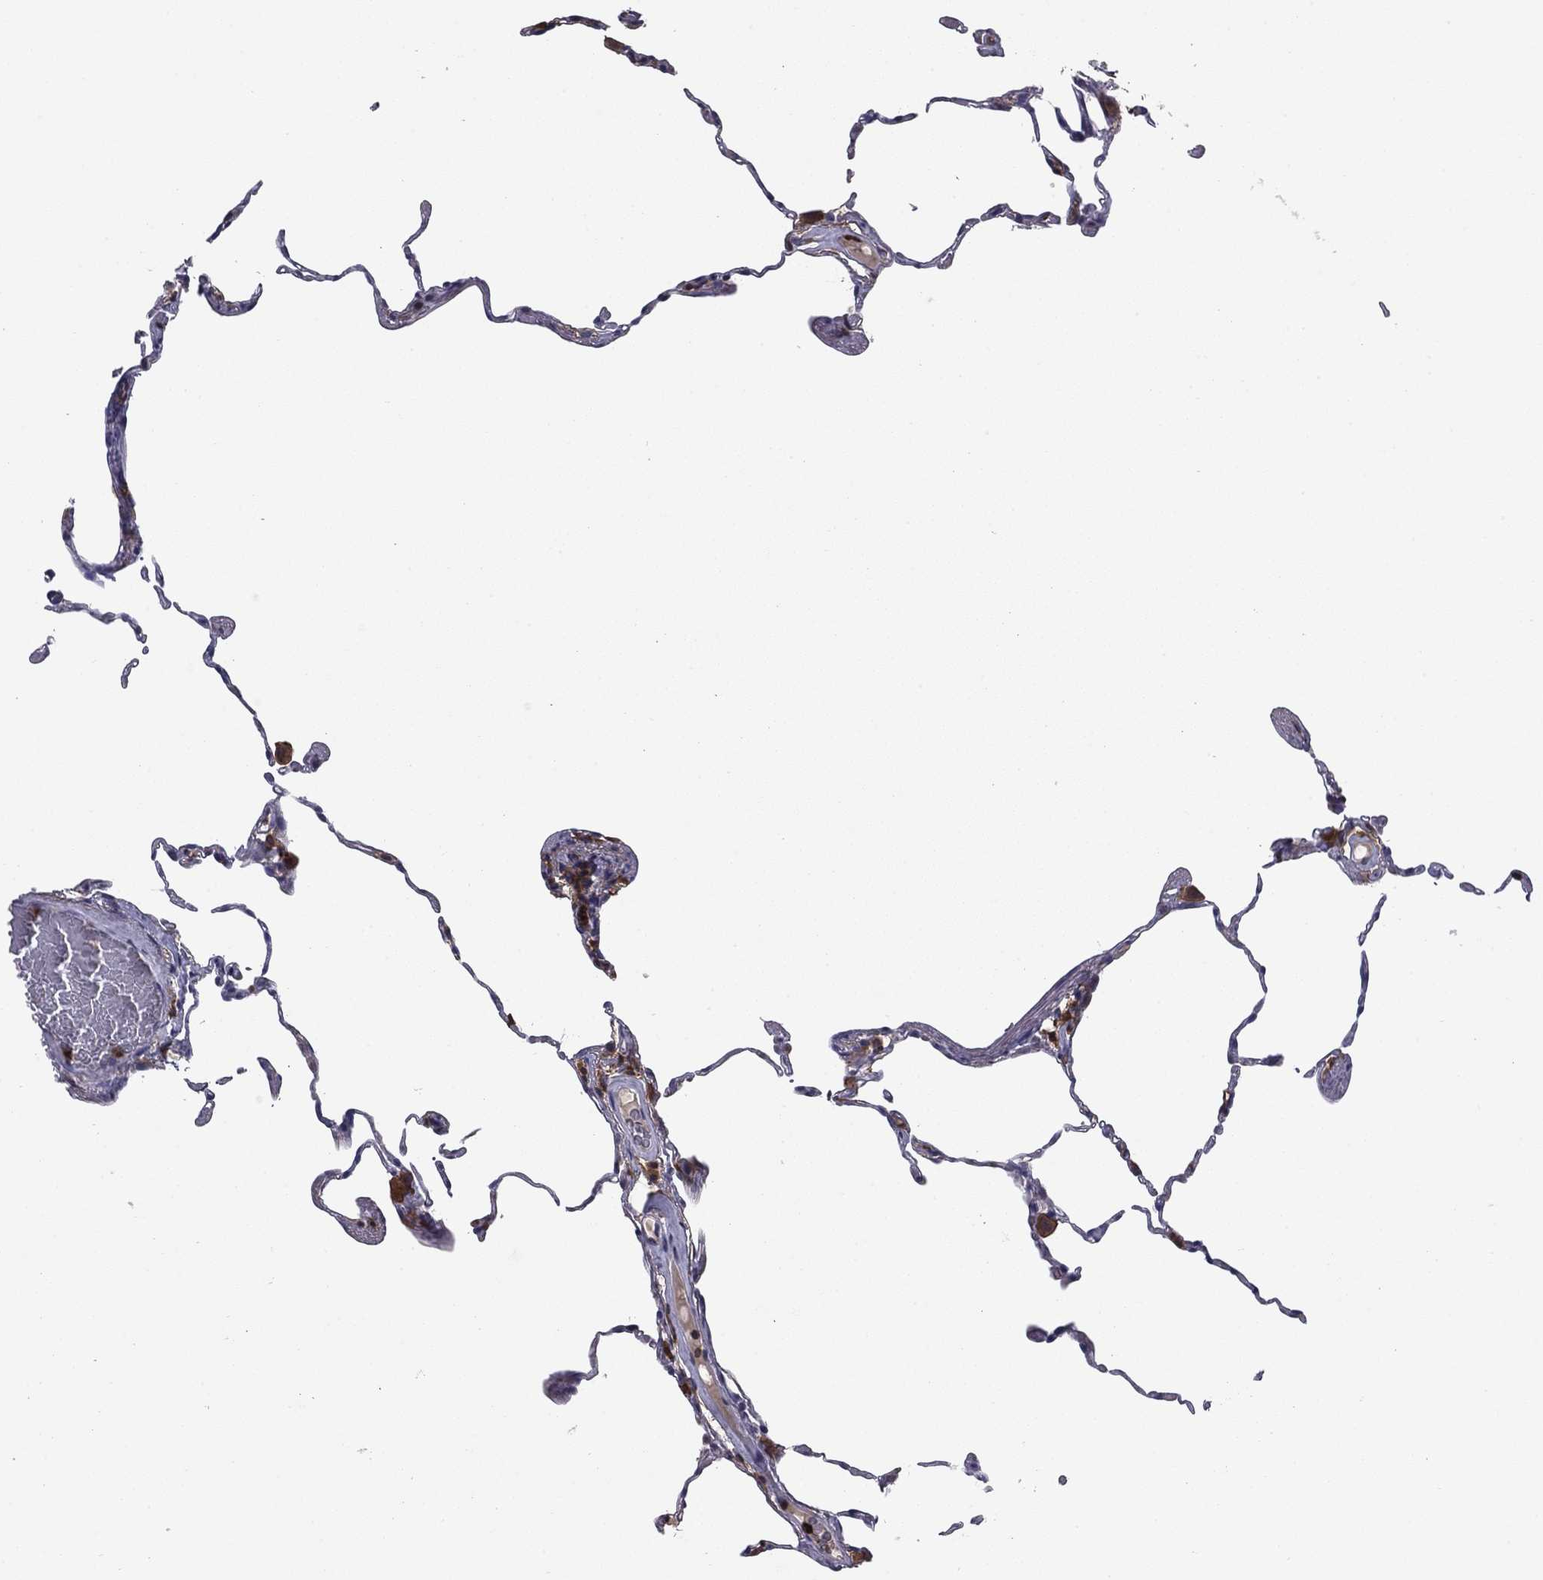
{"staining": {"intensity": "negative", "quantity": "none", "location": "none"}, "tissue": "lung", "cell_type": "Alveolar cells", "image_type": "normal", "snomed": [{"axis": "morphology", "description": "Normal tissue, NOS"}, {"axis": "topography", "description": "Lung"}], "caption": "Immunohistochemical staining of benign human lung shows no significant positivity in alveolar cells.", "gene": "PLCB2", "patient": {"sex": "female", "age": 57}}